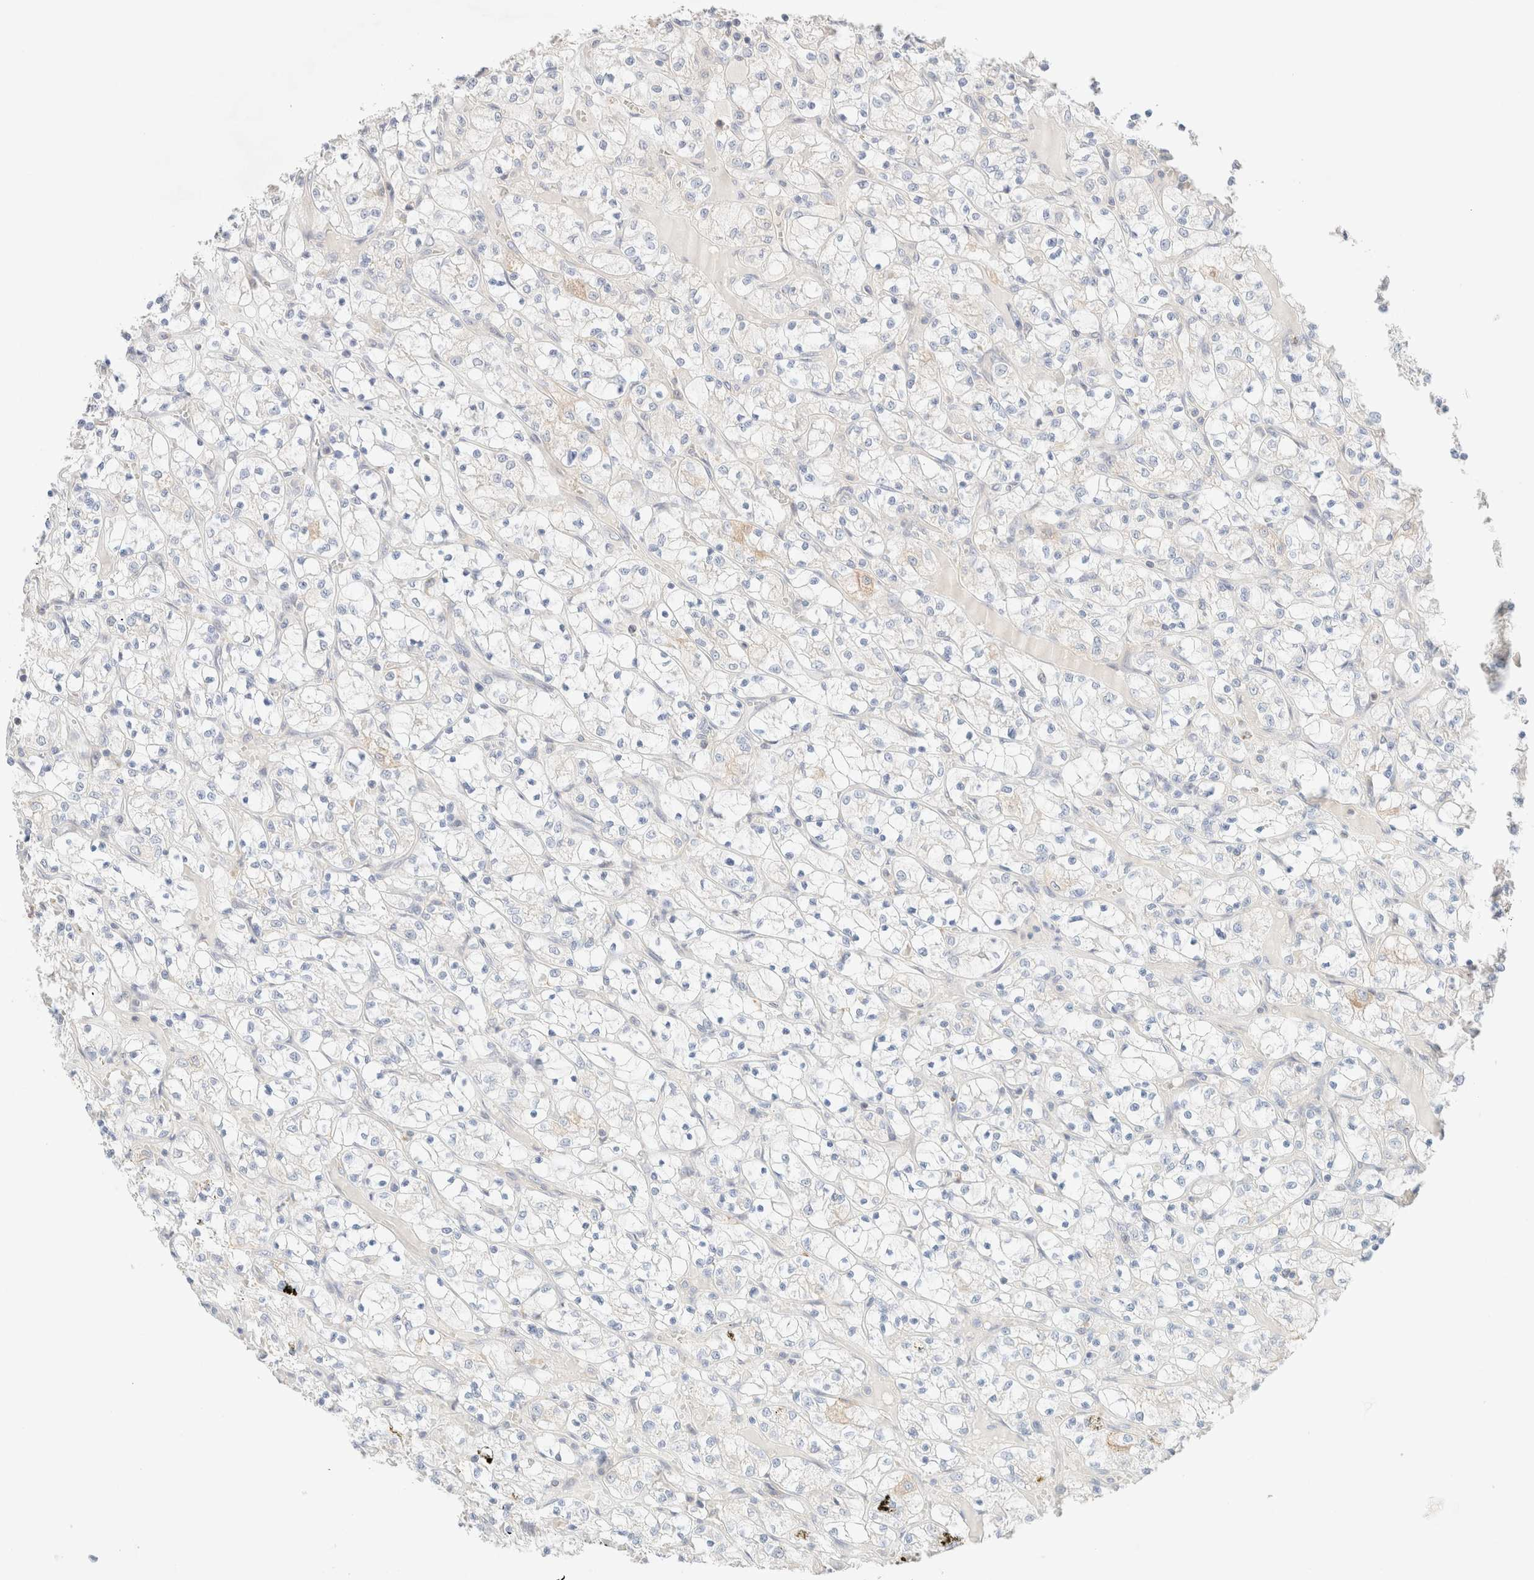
{"staining": {"intensity": "negative", "quantity": "none", "location": "none"}, "tissue": "renal cancer", "cell_type": "Tumor cells", "image_type": "cancer", "snomed": [{"axis": "morphology", "description": "Adenocarcinoma, NOS"}, {"axis": "topography", "description": "Kidney"}], "caption": "Protein analysis of adenocarcinoma (renal) displays no significant expression in tumor cells.", "gene": "SARM1", "patient": {"sex": "female", "age": 69}}